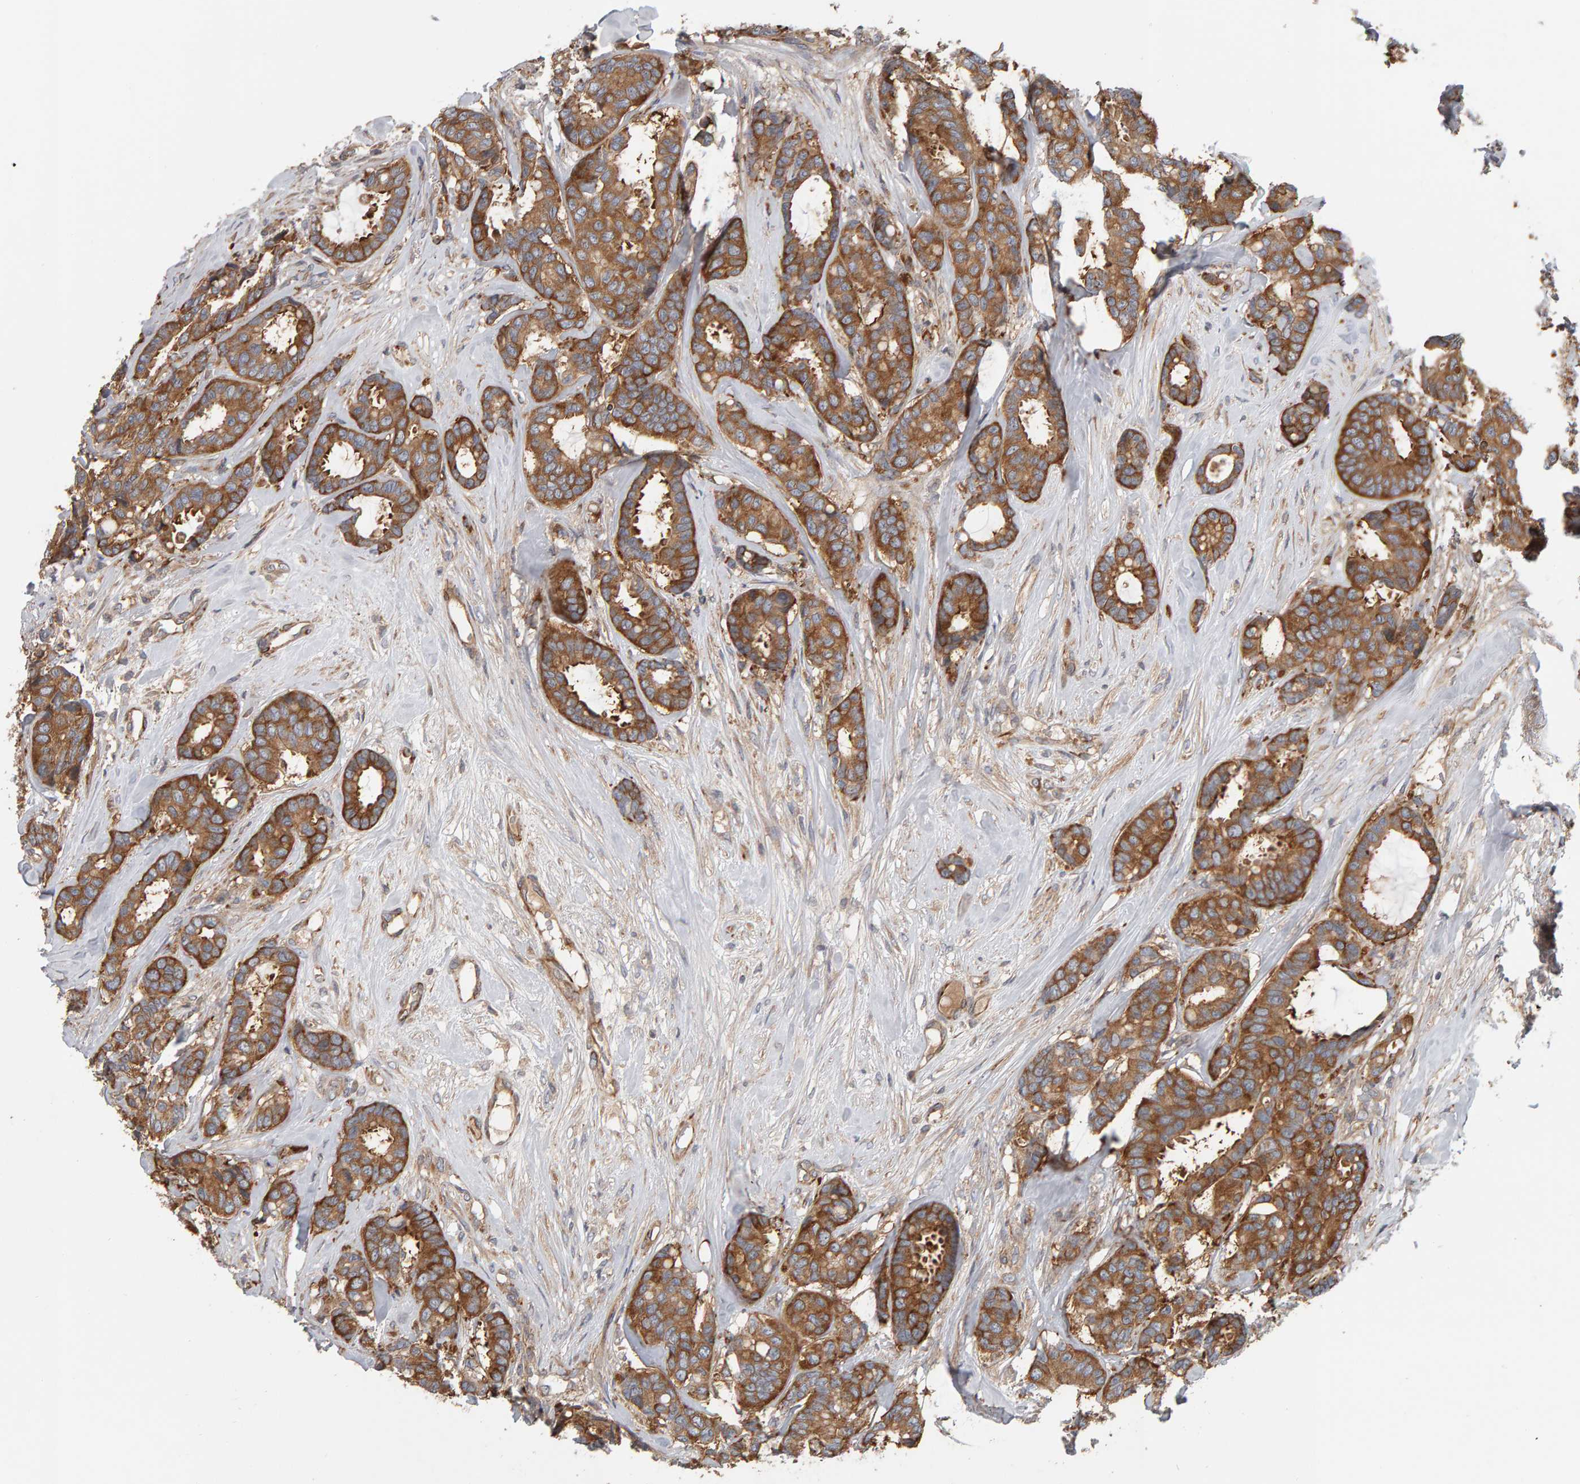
{"staining": {"intensity": "moderate", "quantity": ">75%", "location": "cytoplasmic/membranous"}, "tissue": "breast cancer", "cell_type": "Tumor cells", "image_type": "cancer", "snomed": [{"axis": "morphology", "description": "Duct carcinoma"}, {"axis": "topography", "description": "Breast"}], "caption": "A histopathology image showing moderate cytoplasmic/membranous positivity in approximately >75% of tumor cells in infiltrating ductal carcinoma (breast), as visualized by brown immunohistochemical staining.", "gene": "C9orf72", "patient": {"sex": "female", "age": 87}}